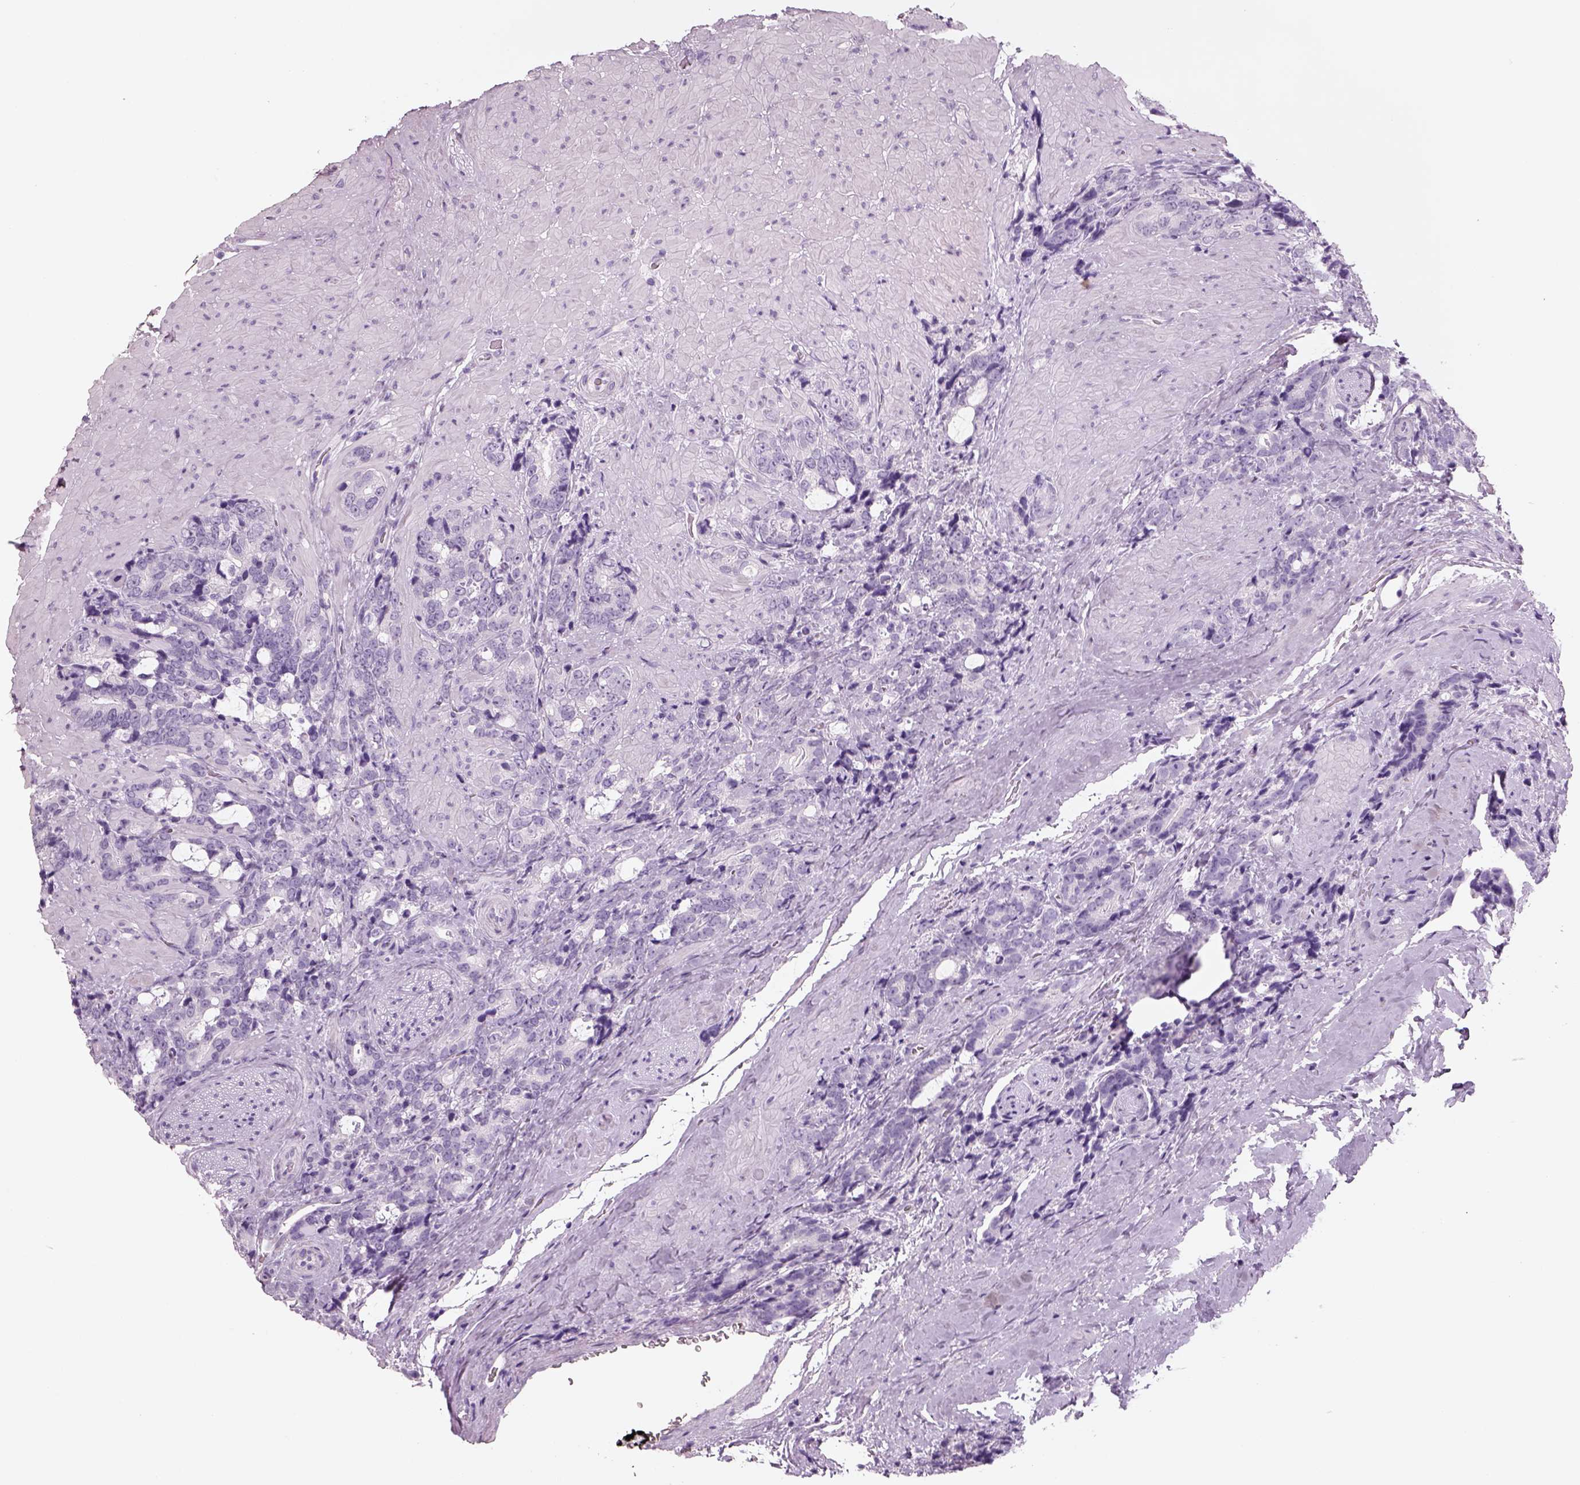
{"staining": {"intensity": "negative", "quantity": "none", "location": "none"}, "tissue": "prostate cancer", "cell_type": "Tumor cells", "image_type": "cancer", "snomed": [{"axis": "morphology", "description": "Adenocarcinoma, High grade"}, {"axis": "topography", "description": "Prostate"}], "caption": "Immunohistochemistry (IHC) of prostate high-grade adenocarcinoma exhibits no positivity in tumor cells.", "gene": "RHO", "patient": {"sex": "male", "age": 74}}